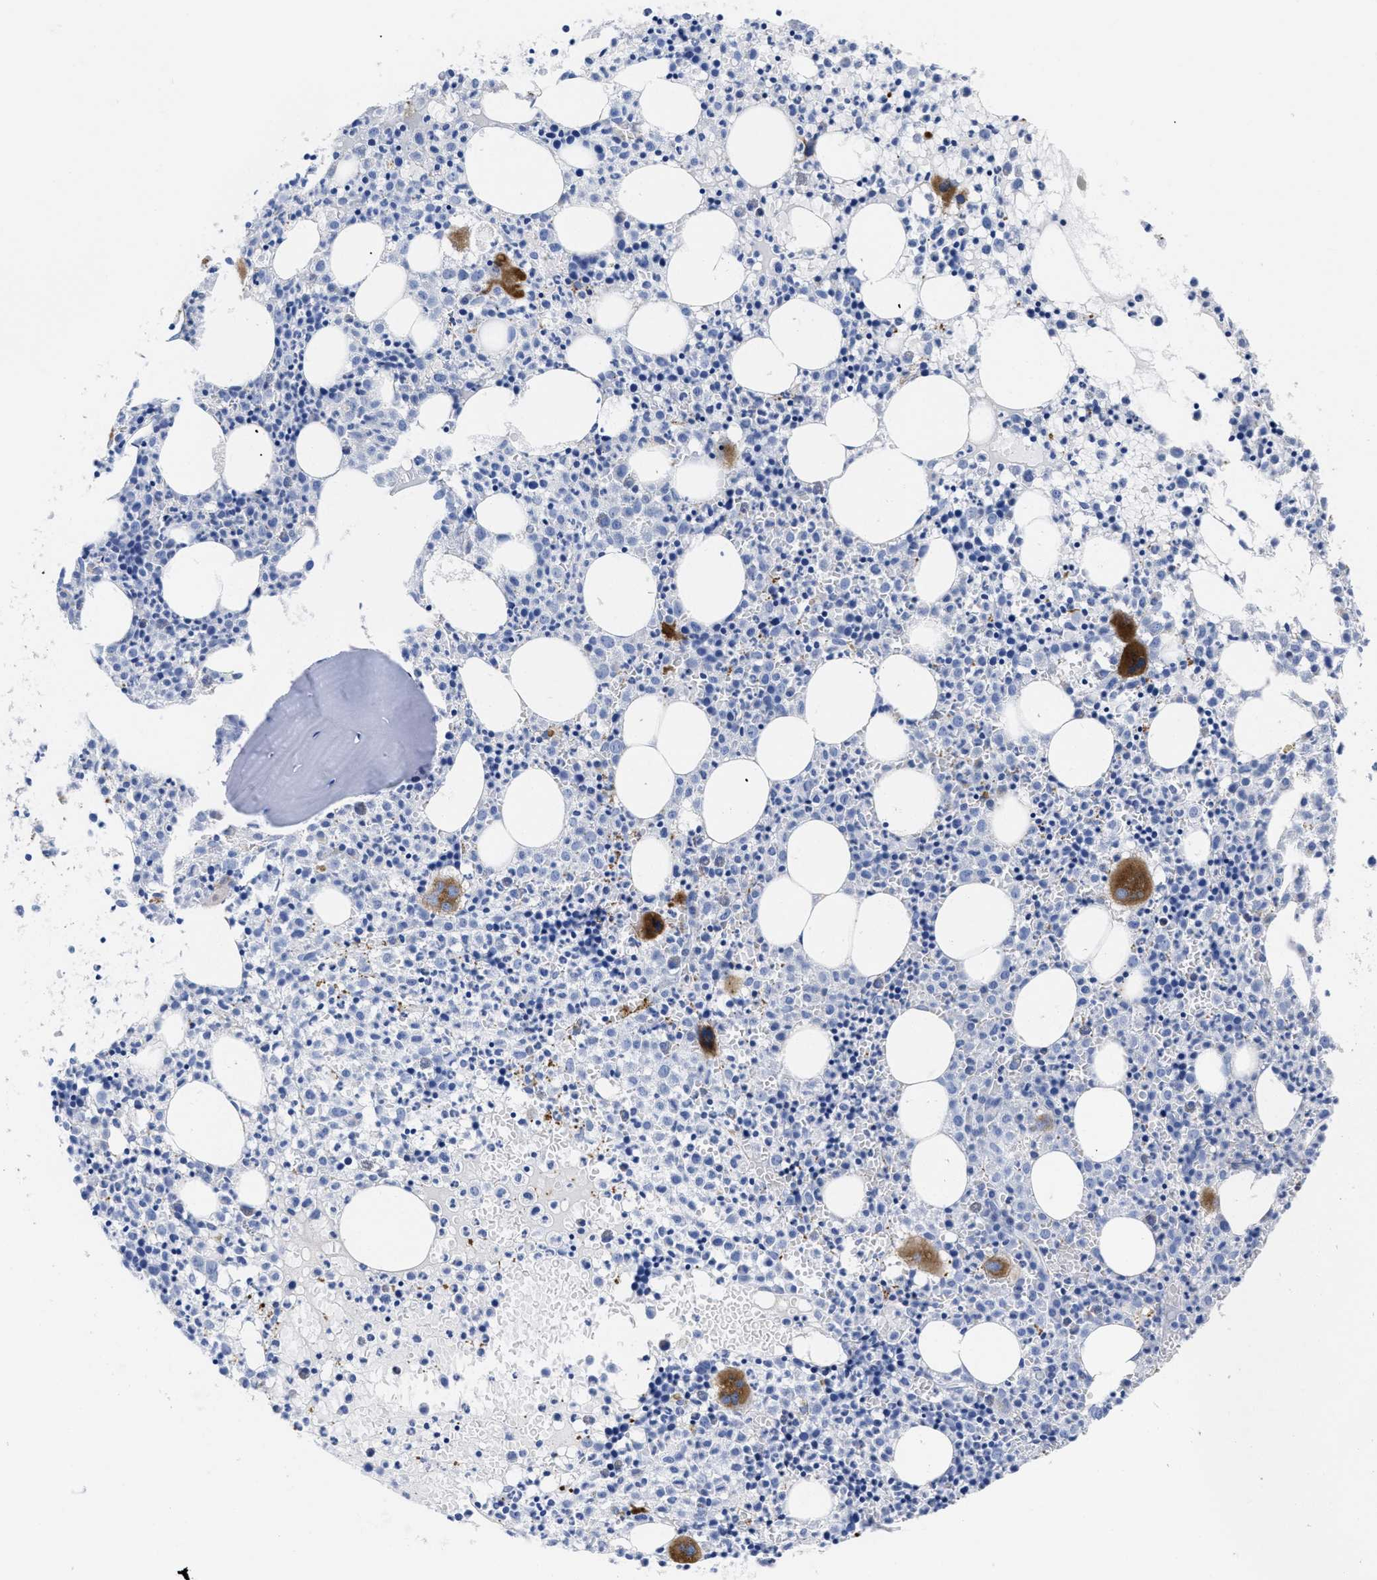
{"staining": {"intensity": "strong", "quantity": "<25%", "location": "cytoplasmic/membranous"}, "tissue": "bone marrow", "cell_type": "Hematopoietic cells", "image_type": "normal", "snomed": [{"axis": "morphology", "description": "Normal tissue, NOS"}, {"axis": "morphology", "description": "Inflammation, NOS"}, {"axis": "topography", "description": "Bone marrow"}], "caption": "Strong cytoplasmic/membranous staining is identified in about <25% of hematopoietic cells in benign bone marrow.", "gene": "TREML1", "patient": {"sex": "male", "age": 25}}